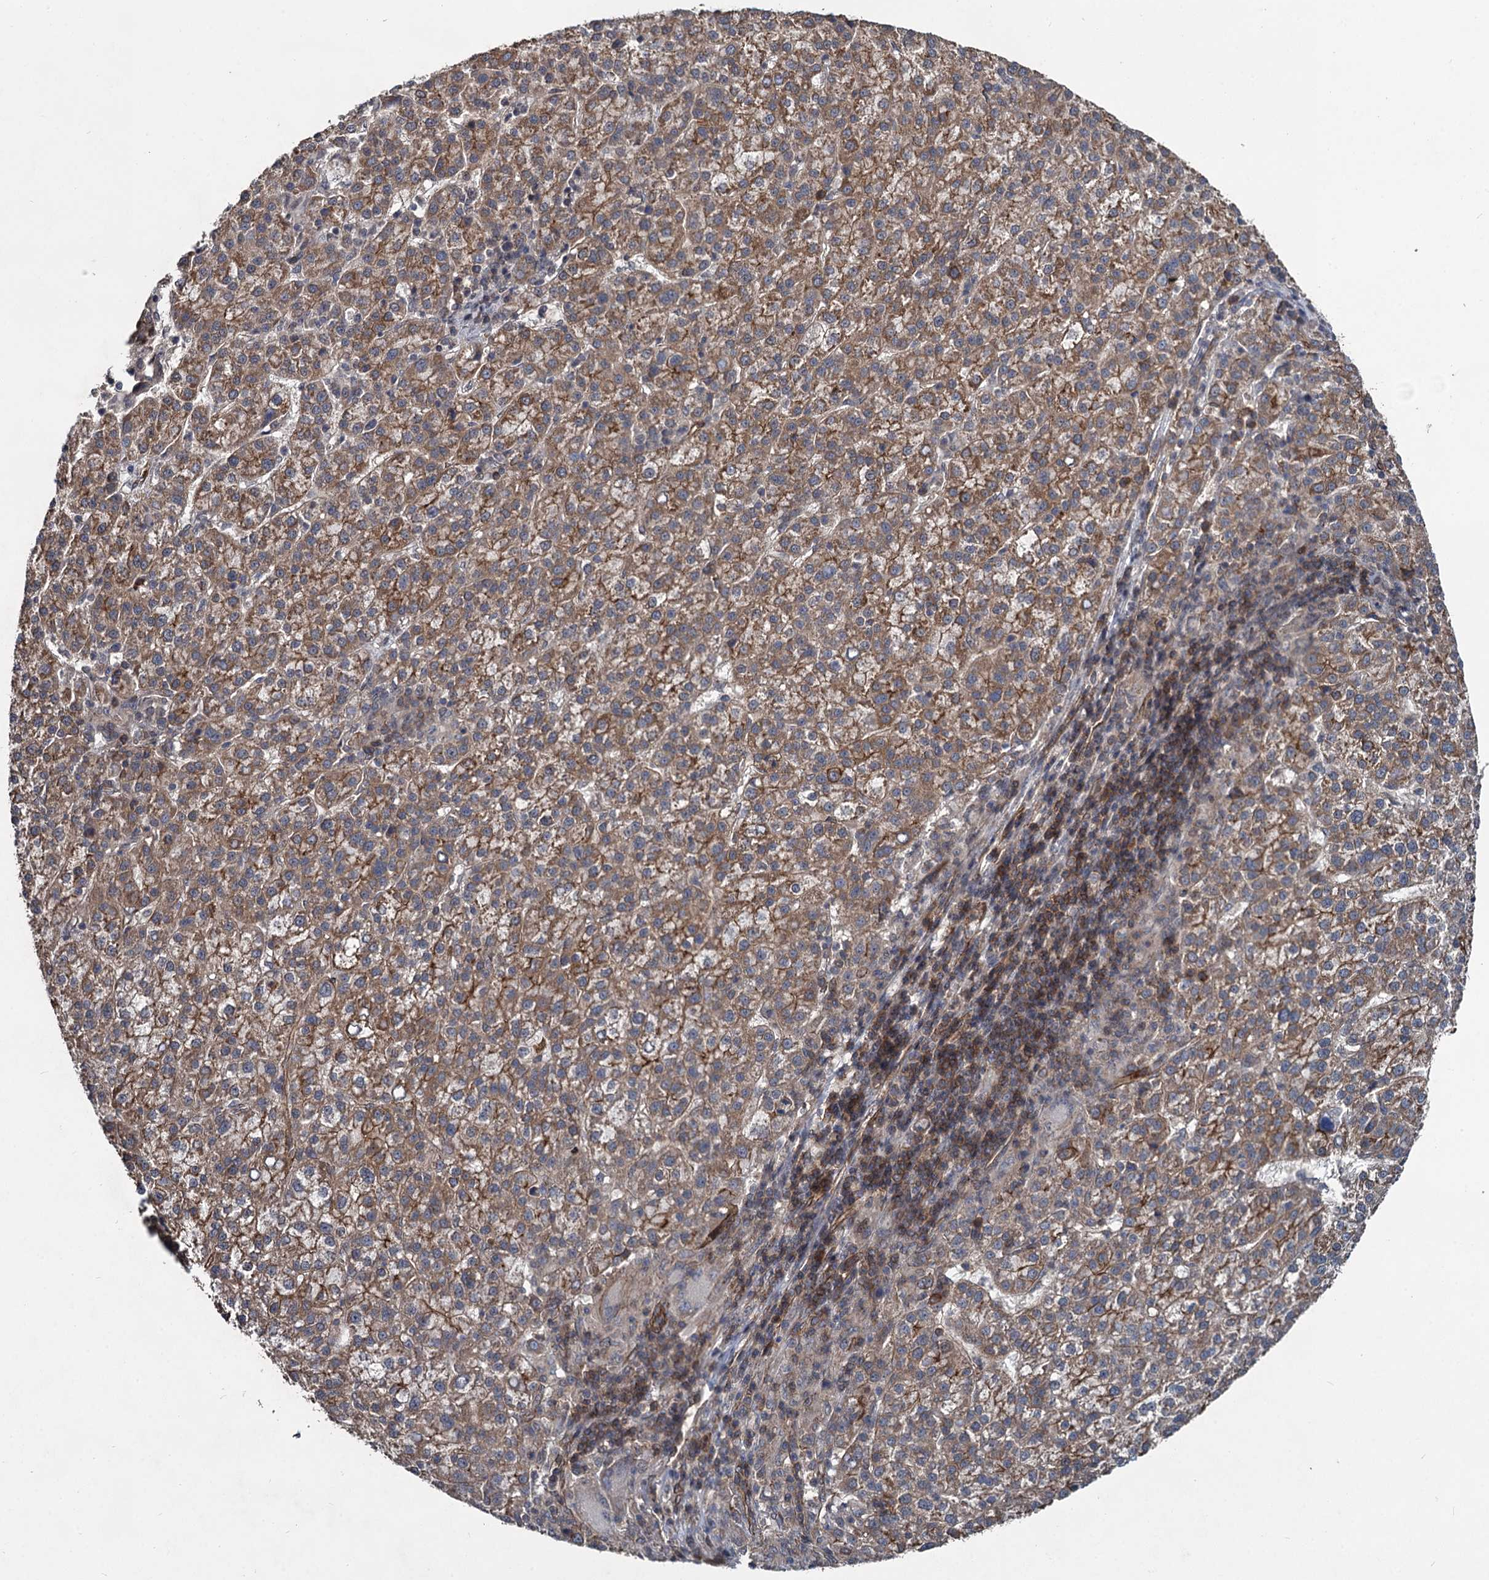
{"staining": {"intensity": "moderate", "quantity": ">75%", "location": "cytoplasmic/membranous"}, "tissue": "liver cancer", "cell_type": "Tumor cells", "image_type": "cancer", "snomed": [{"axis": "morphology", "description": "Carcinoma, Hepatocellular, NOS"}, {"axis": "topography", "description": "Liver"}], "caption": "Immunohistochemical staining of liver cancer displays medium levels of moderate cytoplasmic/membranous protein staining in about >75% of tumor cells.", "gene": "SVIP", "patient": {"sex": "female", "age": 58}}